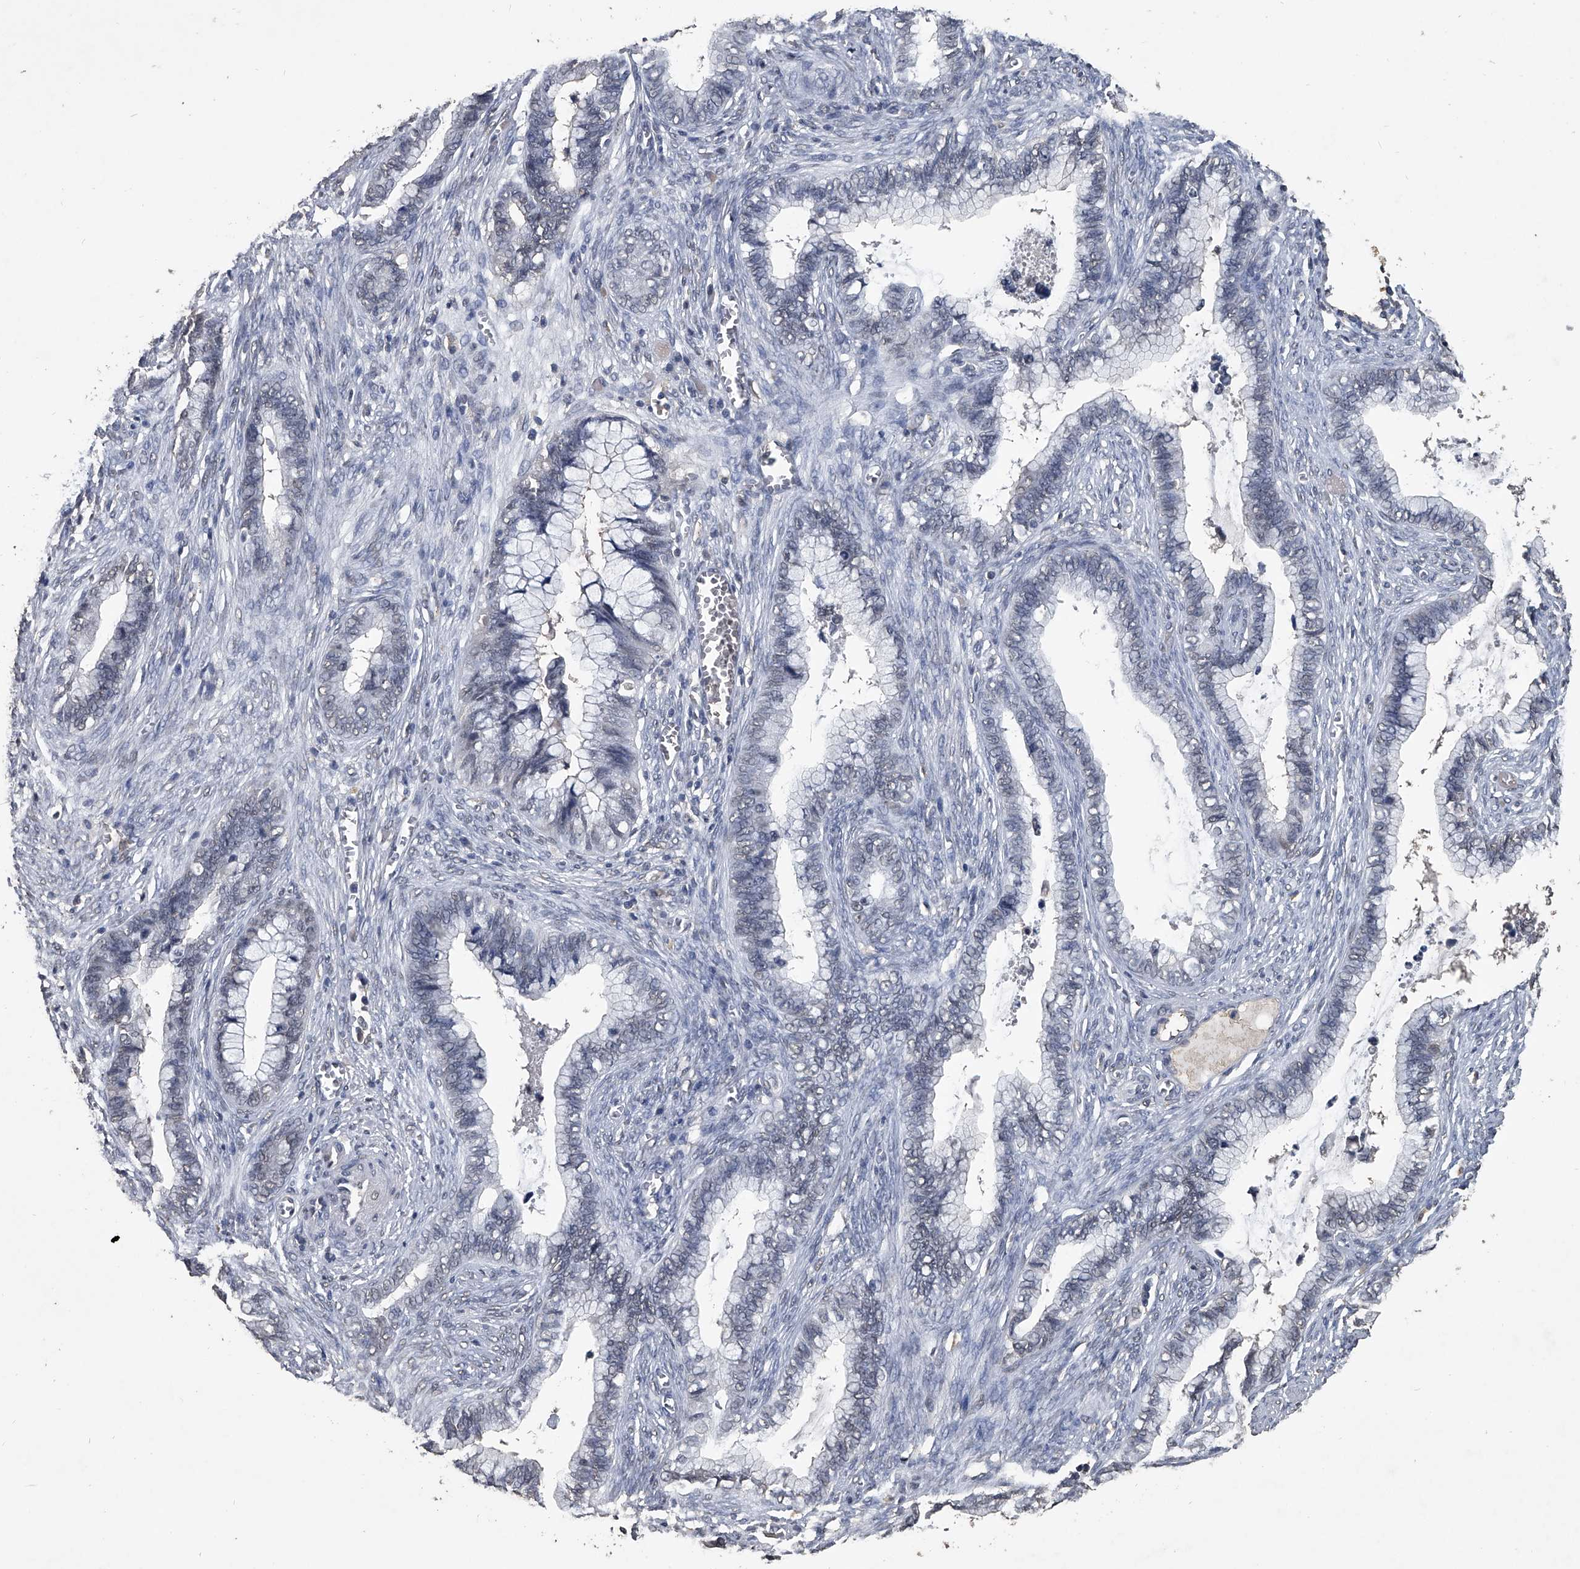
{"staining": {"intensity": "negative", "quantity": "none", "location": "none"}, "tissue": "cervical cancer", "cell_type": "Tumor cells", "image_type": "cancer", "snomed": [{"axis": "morphology", "description": "Adenocarcinoma, NOS"}, {"axis": "topography", "description": "Cervix"}], "caption": "Human adenocarcinoma (cervical) stained for a protein using IHC exhibits no expression in tumor cells.", "gene": "MATR3", "patient": {"sex": "female", "age": 44}}